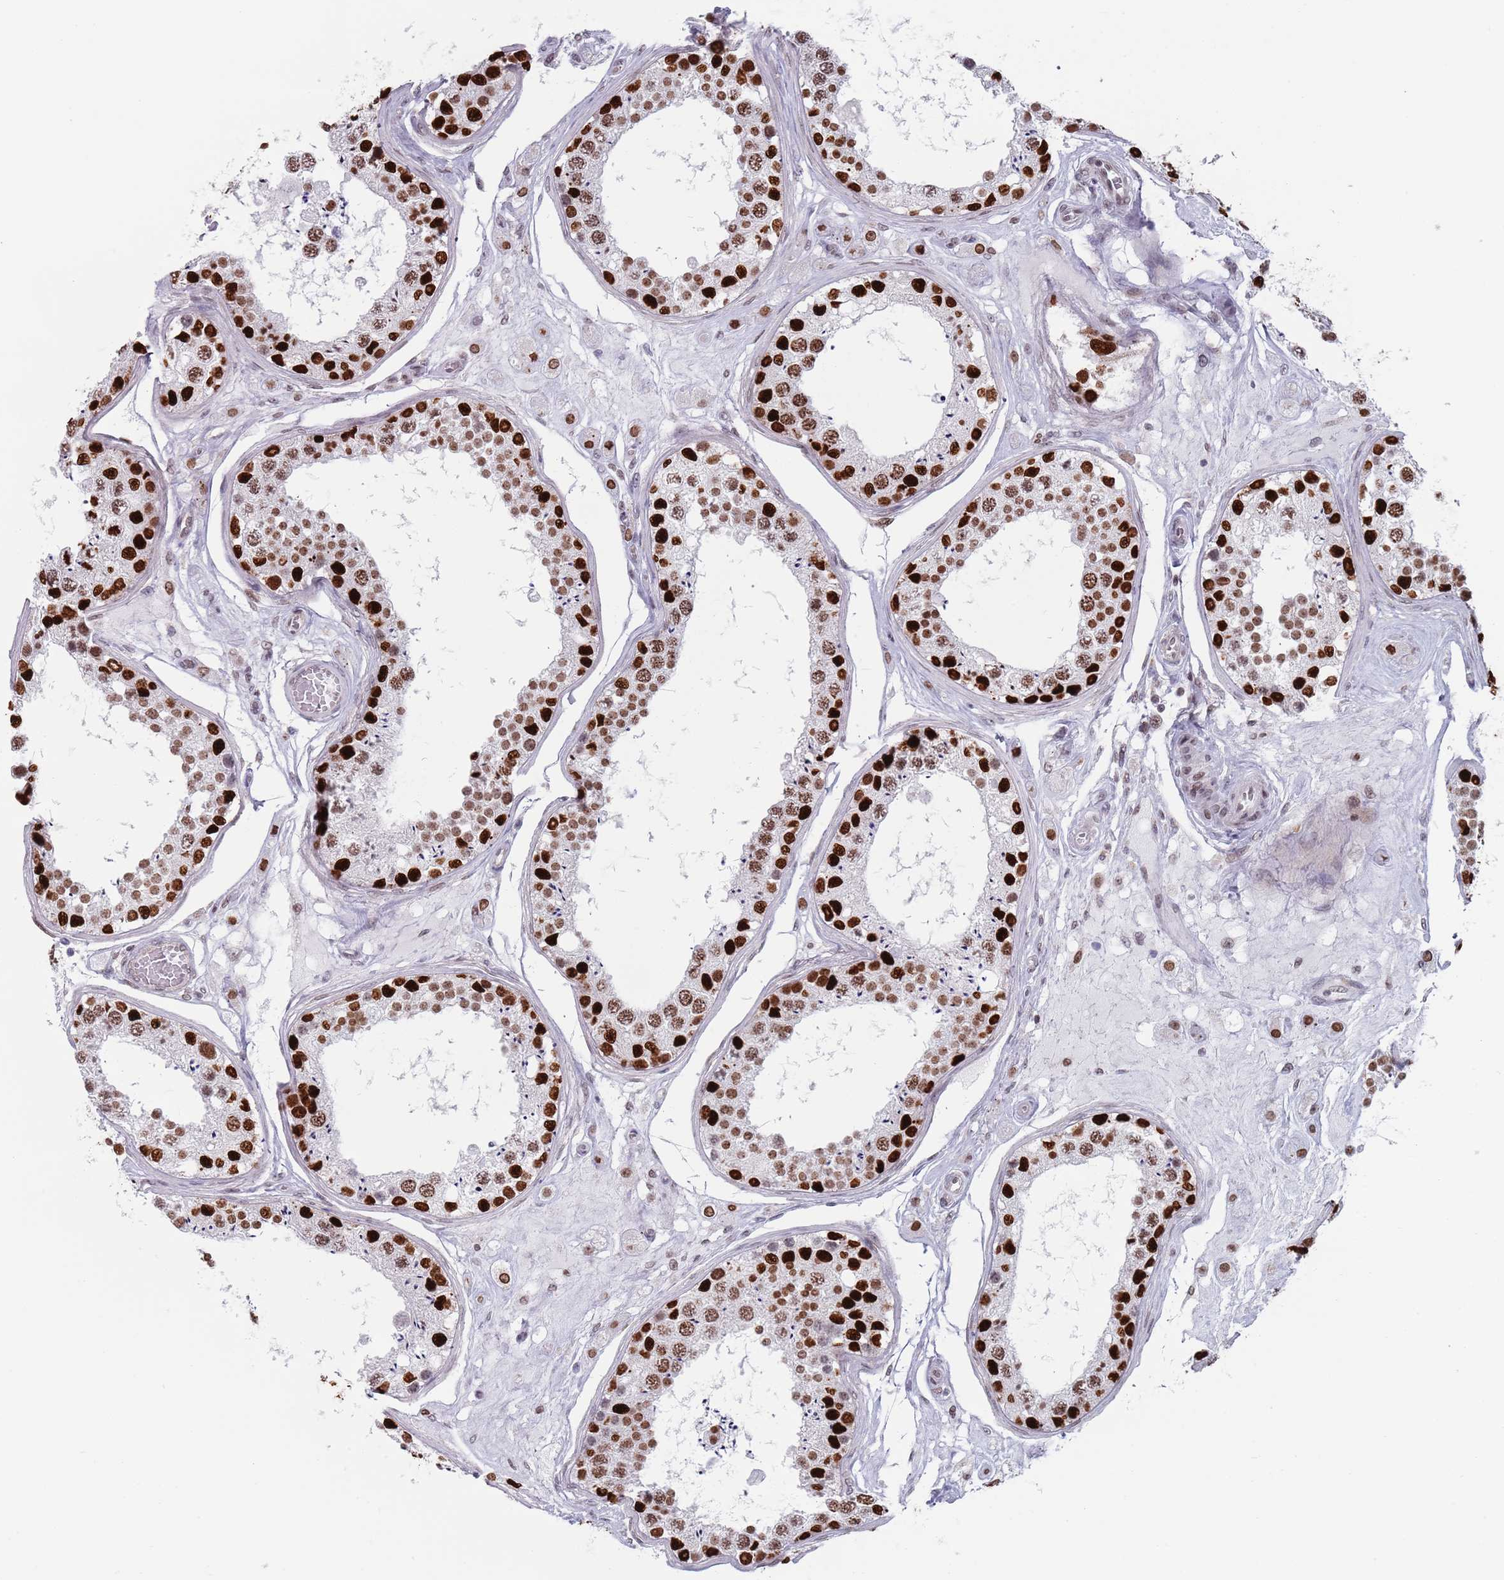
{"staining": {"intensity": "strong", "quantity": ">75%", "location": "nuclear"}, "tissue": "testis", "cell_type": "Cells in seminiferous ducts", "image_type": "normal", "snomed": [{"axis": "morphology", "description": "Normal tissue, NOS"}, {"axis": "topography", "description": "Testis"}], "caption": "A brown stain labels strong nuclear expression of a protein in cells in seminiferous ducts of benign human testis.", "gene": "MFSD12", "patient": {"sex": "male", "age": 25}}